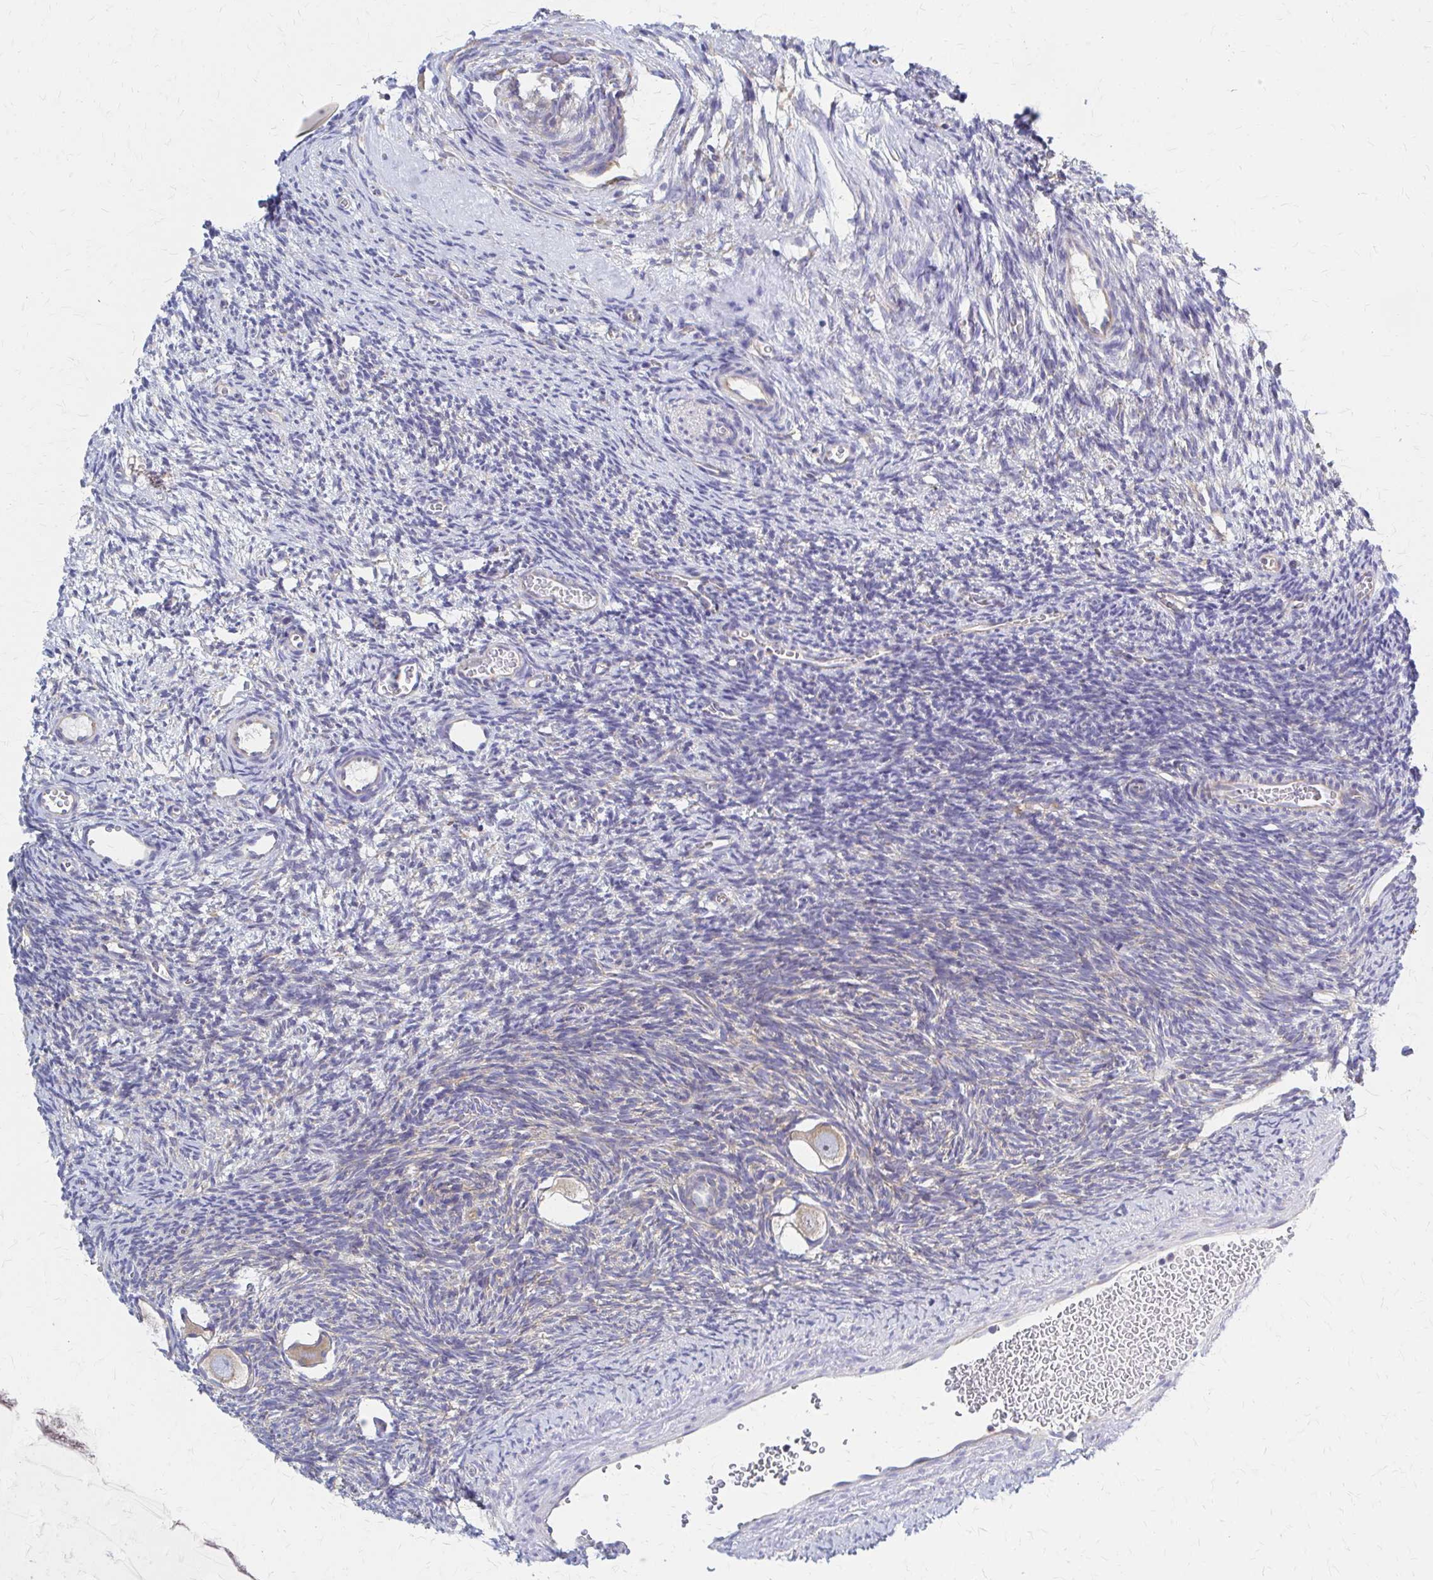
{"staining": {"intensity": "weak", "quantity": ">75%", "location": "cytoplasmic/membranous"}, "tissue": "ovary", "cell_type": "Follicle cells", "image_type": "normal", "snomed": [{"axis": "morphology", "description": "Normal tissue, NOS"}, {"axis": "topography", "description": "Ovary"}], "caption": "Follicle cells reveal low levels of weak cytoplasmic/membranous positivity in about >75% of cells in normal human ovary.", "gene": "RPL27A", "patient": {"sex": "female", "age": 34}}